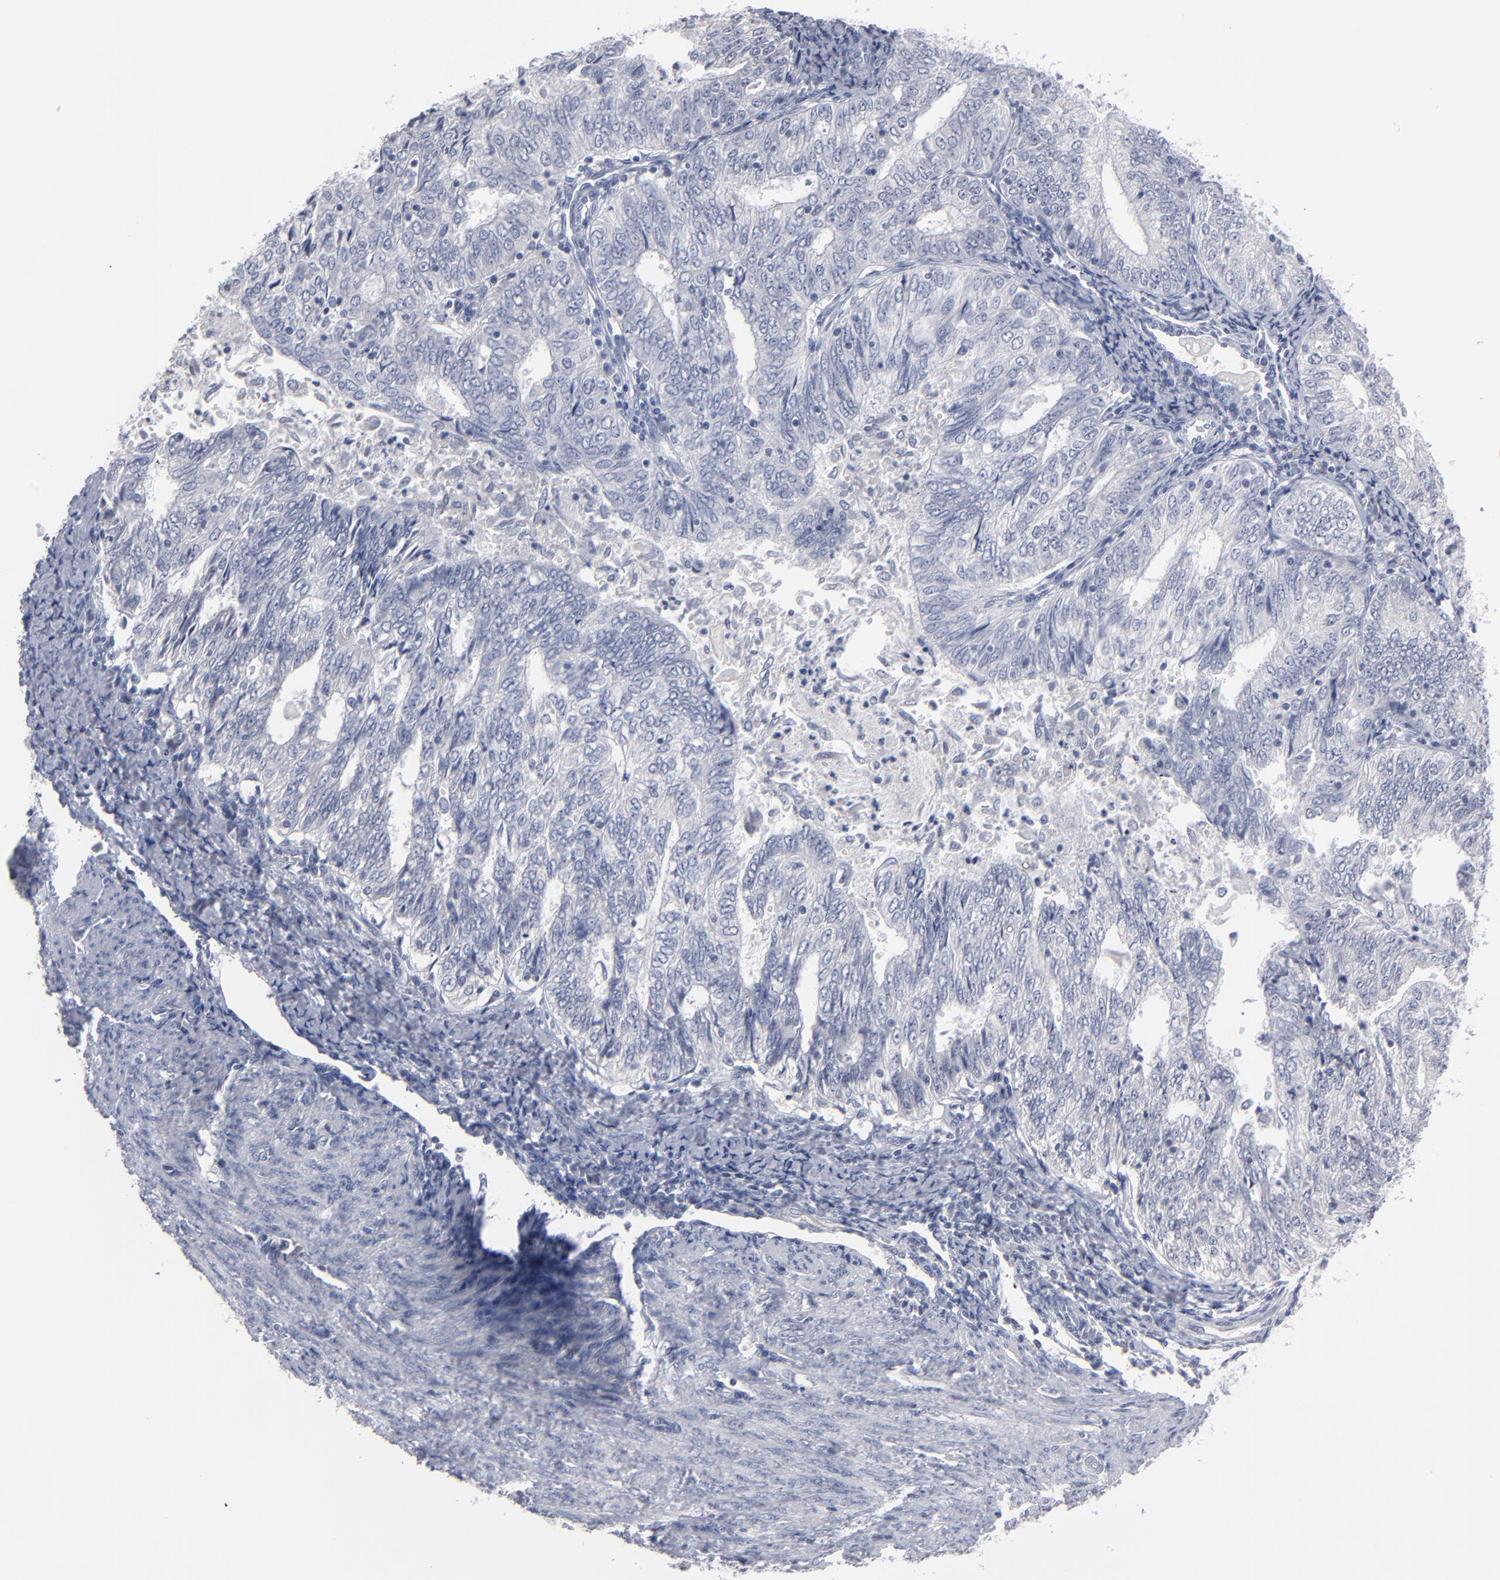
{"staining": {"intensity": "negative", "quantity": "none", "location": "none"}, "tissue": "endometrial cancer", "cell_type": "Tumor cells", "image_type": "cancer", "snomed": [{"axis": "morphology", "description": "Adenocarcinoma, NOS"}, {"axis": "topography", "description": "Endometrium"}], "caption": "DAB (3,3'-diaminobenzidine) immunohistochemical staining of human endometrial adenocarcinoma displays no significant positivity in tumor cells. (Stains: DAB (3,3'-diaminobenzidine) IHC with hematoxylin counter stain, Microscopy: brightfield microscopy at high magnification).", "gene": "RPH3A", "patient": {"sex": "female", "age": 69}}